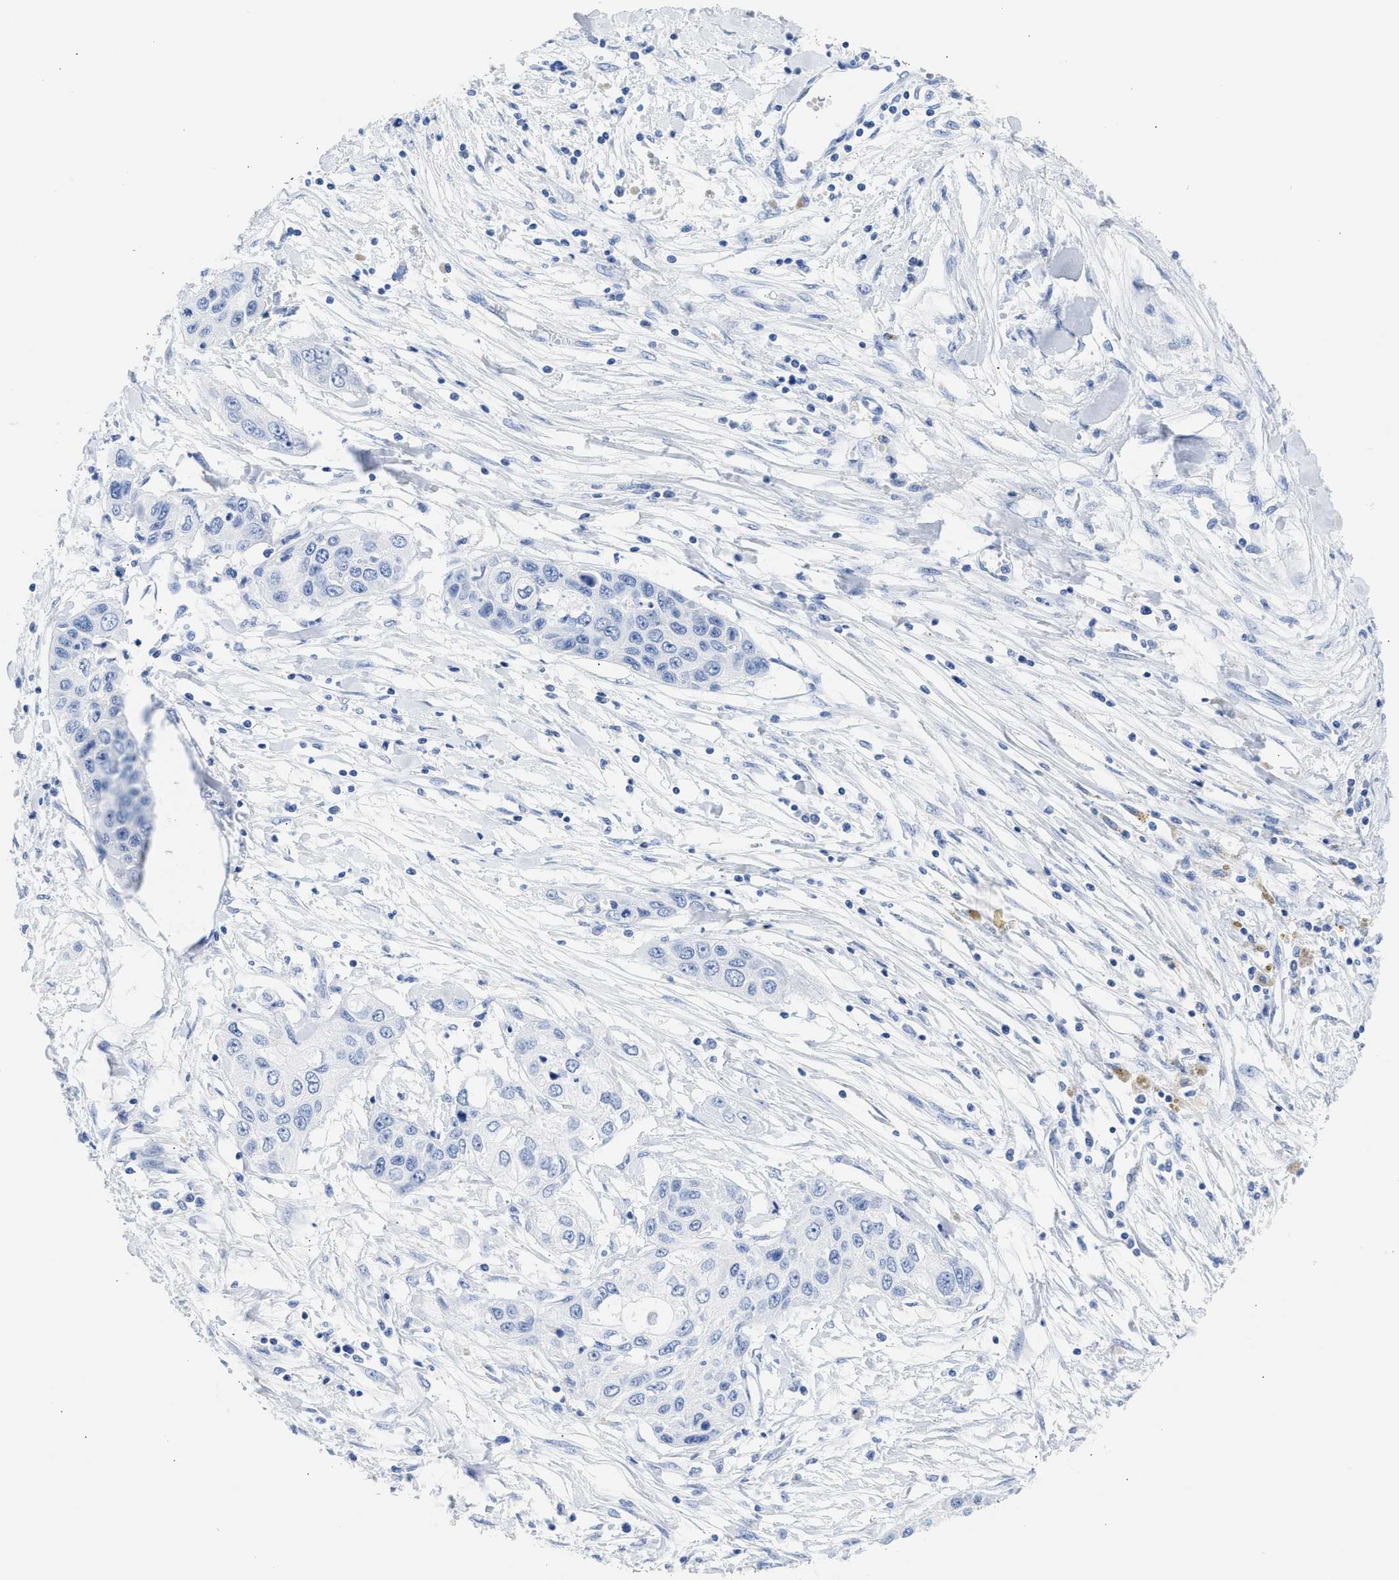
{"staining": {"intensity": "negative", "quantity": "none", "location": "none"}, "tissue": "pancreatic cancer", "cell_type": "Tumor cells", "image_type": "cancer", "snomed": [{"axis": "morphology", "description": "Adenocarcinoma, NOS"}, {"axis": "topography", "description": "Pancreas"}], "caption": "Photomicrograph shows no protein expression in tumor cells of pancreatic cancer tissue.", "gene": "NCAM1", "patient": {"sex": "female", "age": 70}}